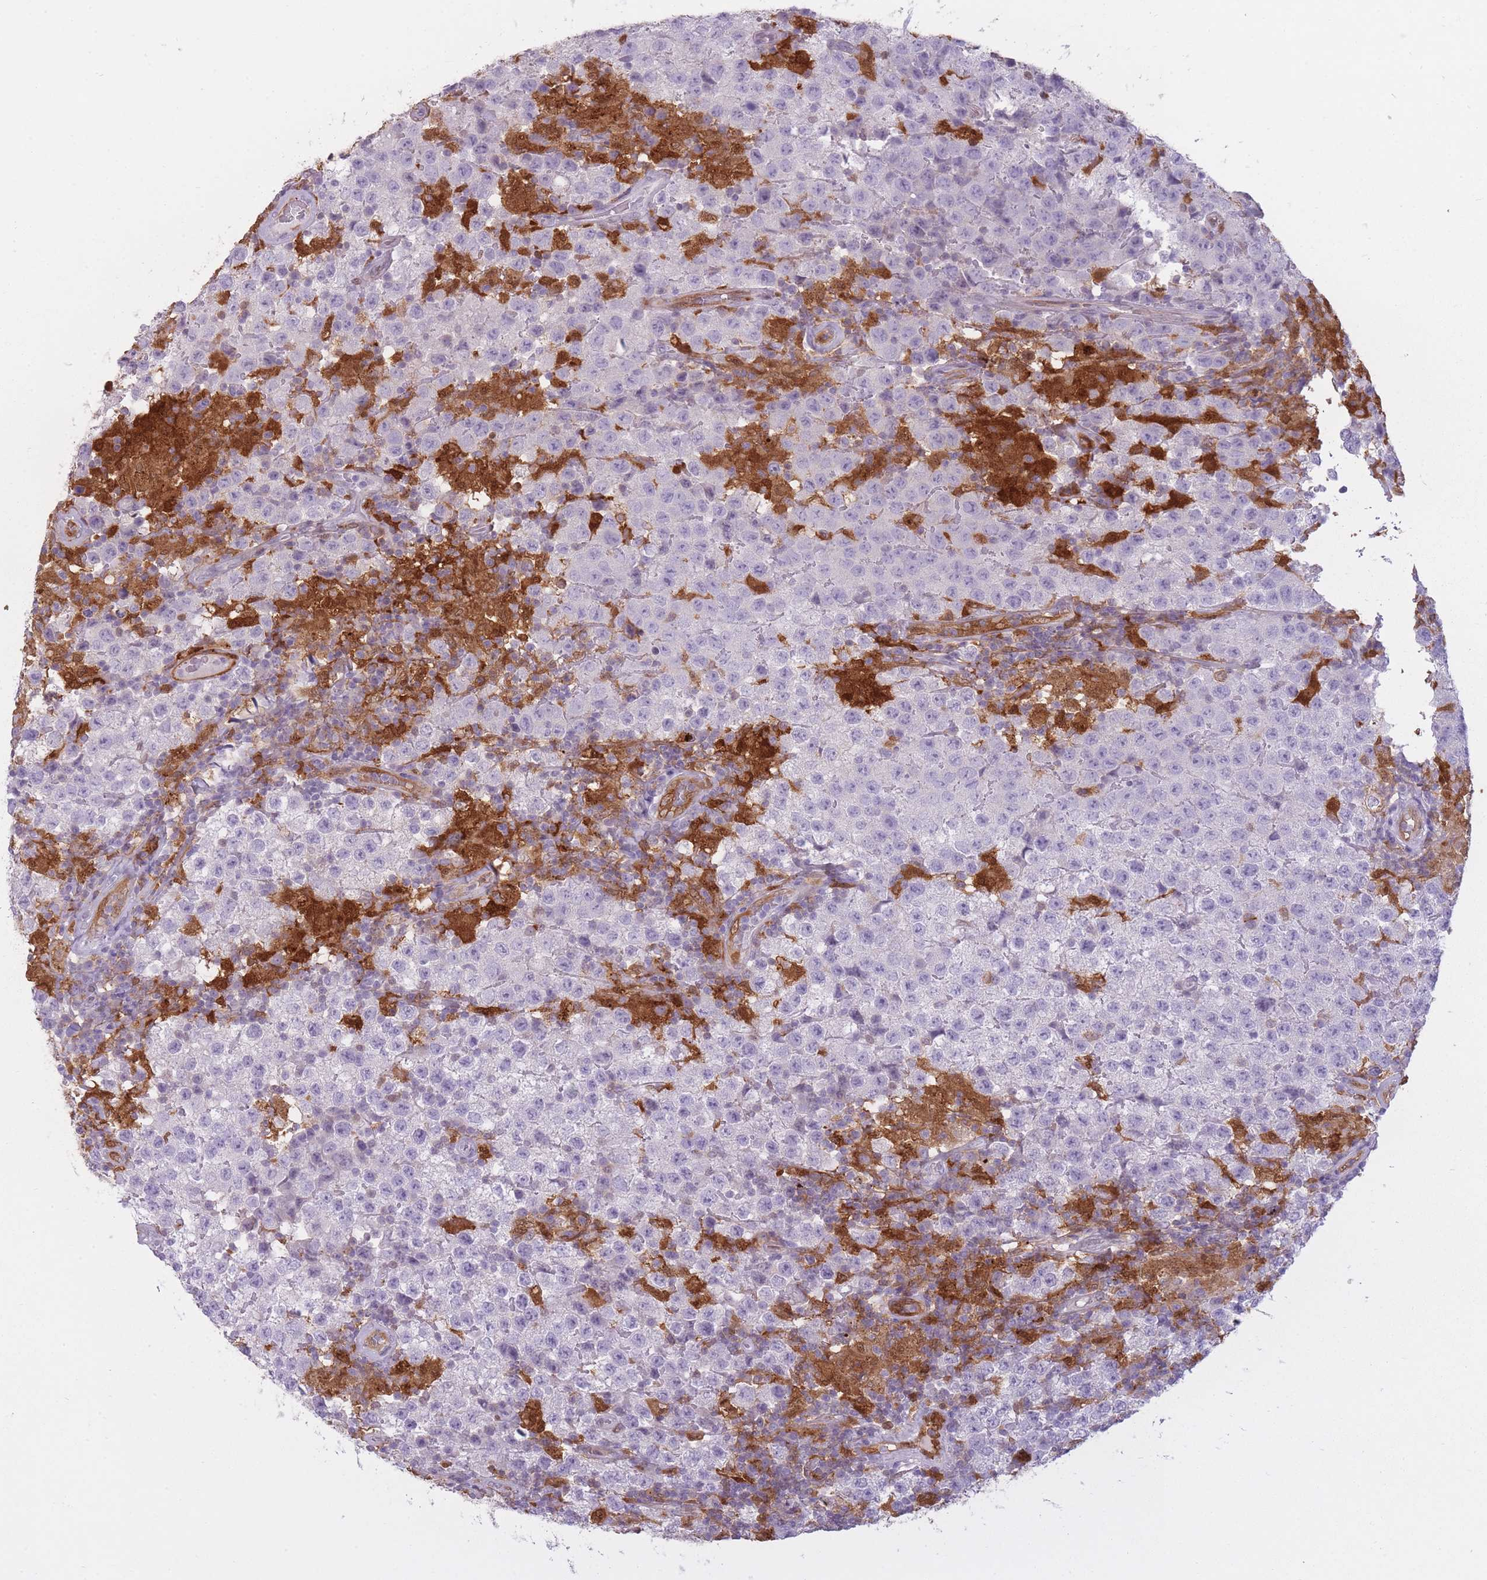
{"staining": {"intensity": "negative", "quantity": "none", "location": "none"}, "tissue": "testis cancer", "cell_type": "Tumor cells", "image_type": "cancer", "snomed": [{"axis": "morphology", "description": "Seminoma, NOS"}, {"axis": "morphology", "description": "Carcinoma, Embryonal, NOS"}, {"axis": "topography", "description": "Testis"}], "caption": "The photomicrograph exhibits no staining of tumor cells in testis cancer (seminoma). Brightfield microscopy of IHC stained with DAB (brown) and hematoxylin (blue), captured at high magnification.", "gene": "LGALS9", "patient": {"sex": "male", "age": 41}}